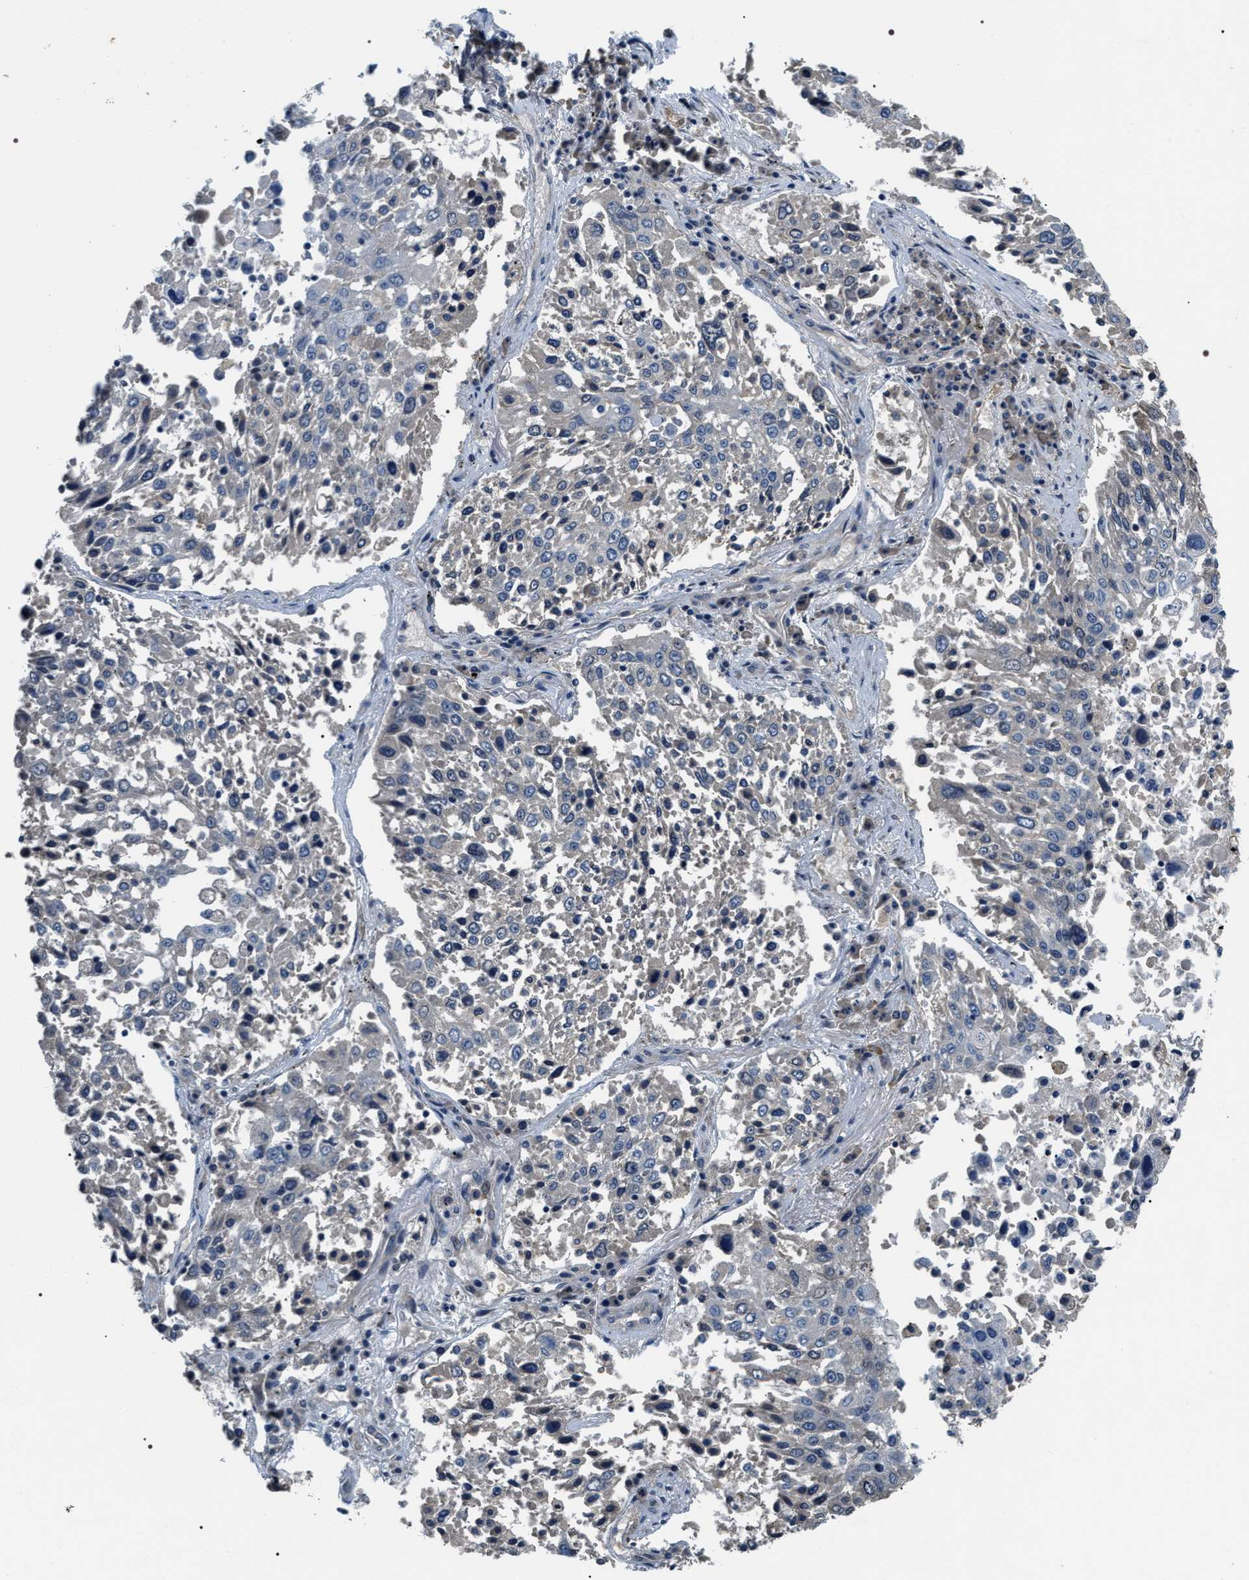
{"staining": {"intensity": "negative", "quantity": "none", "location": "none"}, "tissue": "lung cancer", "cell_type": "Tumor cells", "image_type": "cancer", "snomed": [{"axis": "morphology", "description": "Squamous cell carcinoma, NOS"}, {"axis": "topography", "description": "Lung"}], "caption": "This is a image of IHC staining of lung squamous cell carcinoma, which shows no expression in tumor cells.", "gene": "IFT81", "patient": {"sex": "male", "age": 65}}